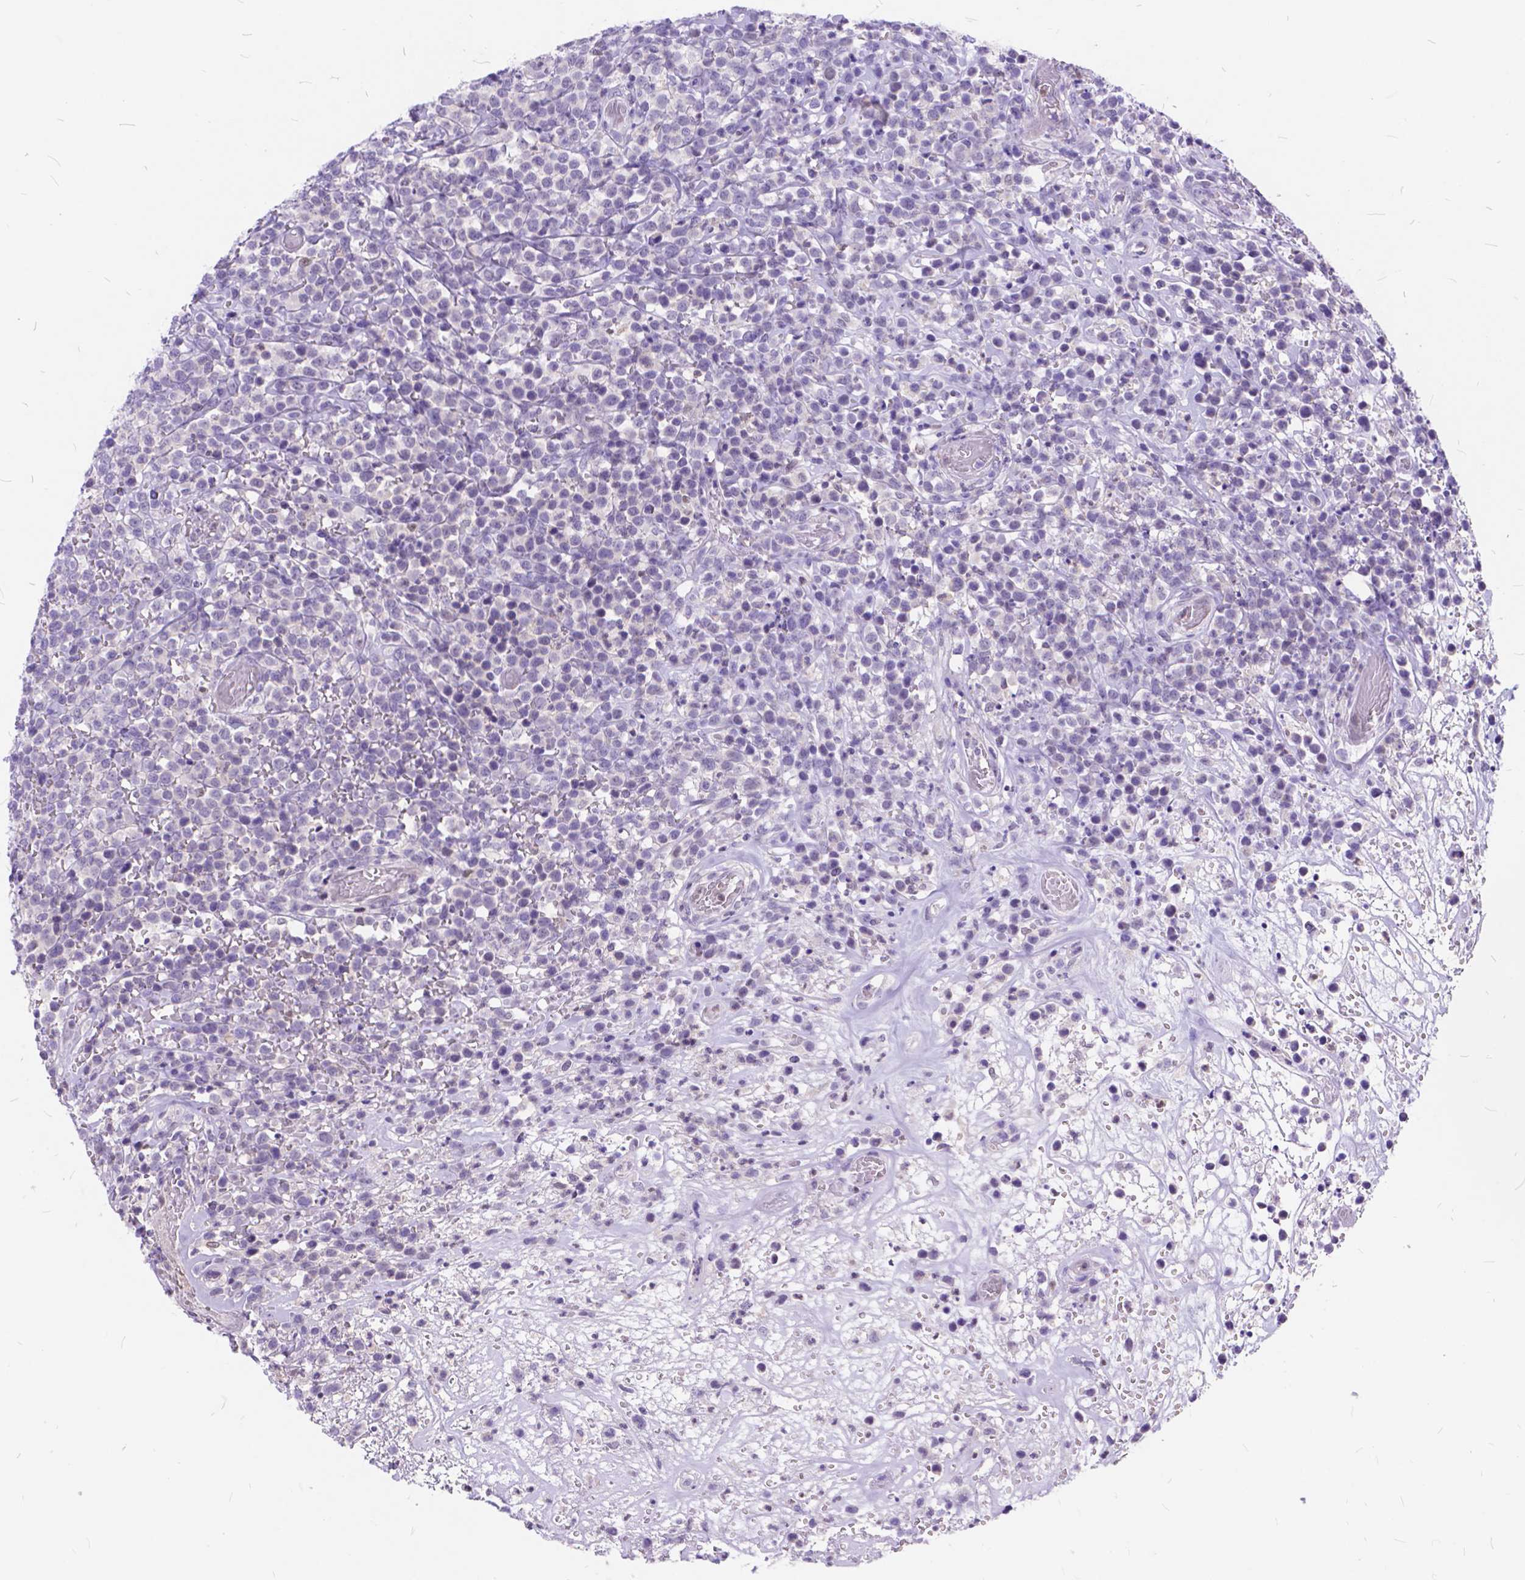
{"staining": {"intensity": "negative", "quantity": "none", "location": "none"}, "tissue": "lymphoma", "cell_type": "Tumor cells", "image_type": "cancer", "snomed": [{"axis": "morphology", "description": "Malignant lymphoma, non-Hodgkin's type, High grade"}, {"axis": "topography", "description": "Soft tissue"}], "caption": "Protein analysis of lymphoma displays no significant staining in tumor cells.", "gene": "MAN2C1", "patient": {"sex": "female", "age": 56}}